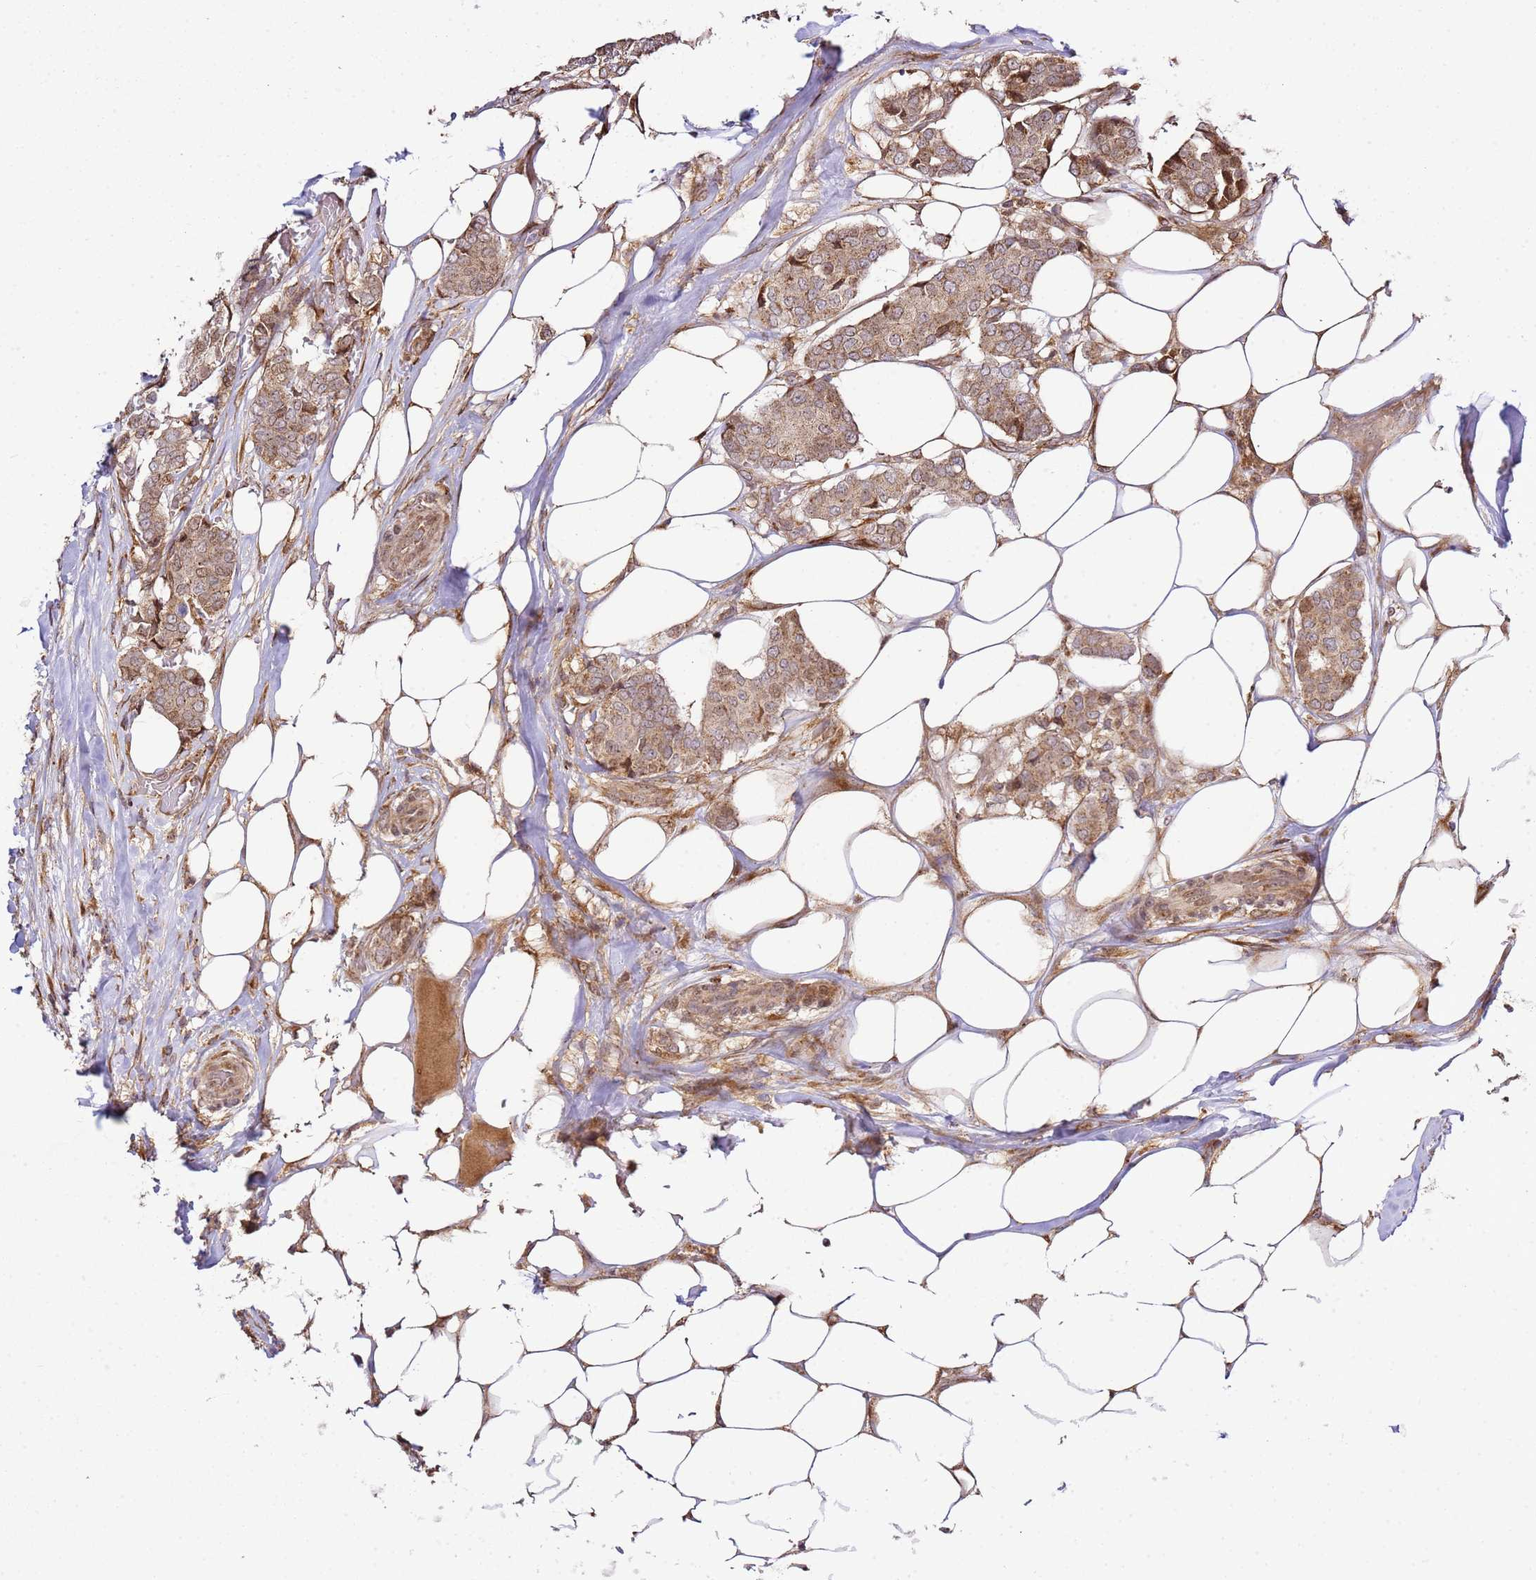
{"staining": {"intensity": "moderate", "quantity": ">75%", "location": "cytoplasmic/membranous"}, "tissue": "breast cancer", "cell_type": "Tumor cells", "image_type": "cancer", "snomed": [{"axis": "morphology", "description": "Duct carcinoma"}, {"axis": "topography", "description": "Breast"}], "caption": "DAB immunohistochemical staining of human breast cancer reveals moderate cytoplasmic/membranous protein positivity in approximately >75% of tumor cells.", "gene": "RASA3", "patient": {"sex": "female", "age": 75}}